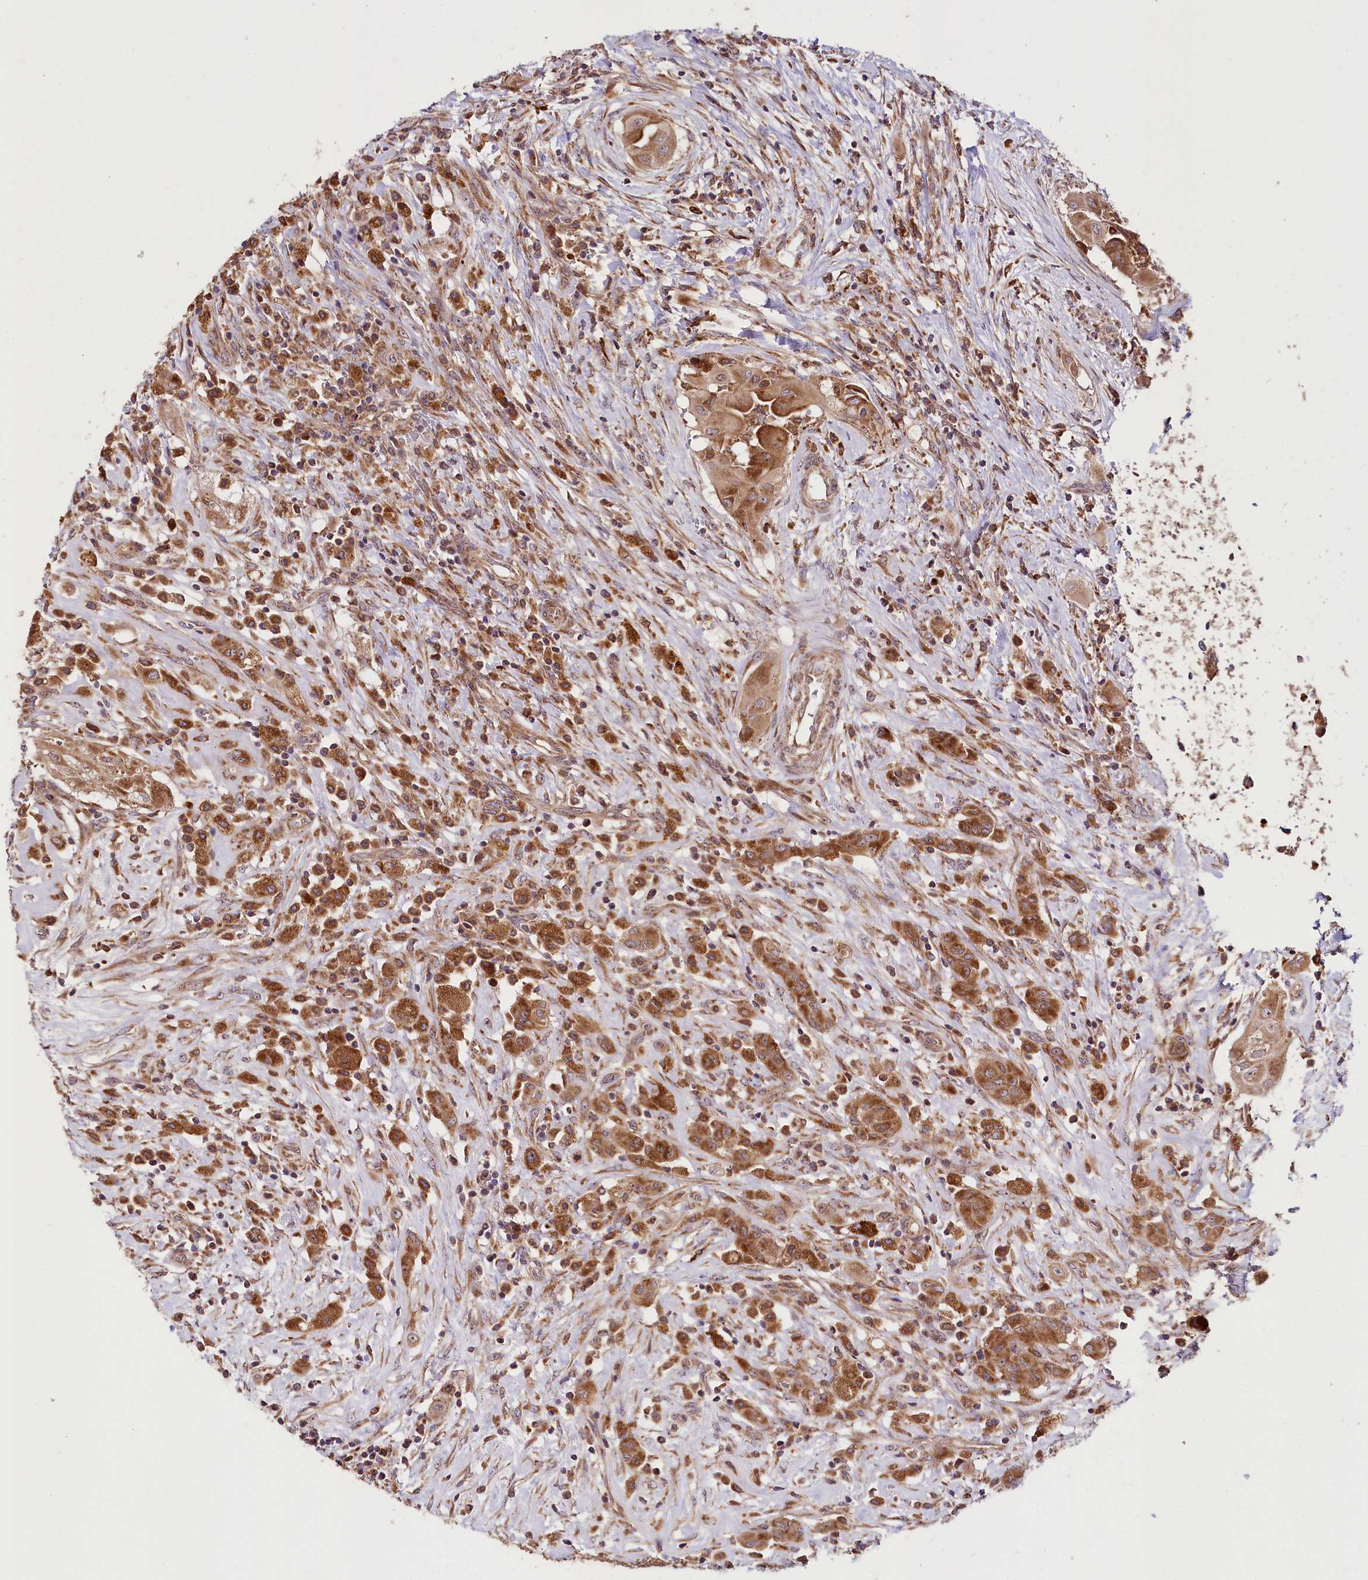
{"staining": {"intensity": "strong", "quantity": ">75%", "location": "cytoplasmic/membranous"}, "tissue": "thyroid cancer", "cell_type": "Tumor cells", "image_type": "cancer", "snomed": [{"axis": "morphology", "description": "Papillary adenocarcinoma, NOS"}, {"axis": "topography", "description": "Thyroid gland"}], "caption": "Tumor cells demonstrate high levels of strong cytoplasmic/membranous positivity in approximately >75% of cells in thyroid papillary adenocarcinoma. The protein of interest is shown in brown color, while the nuclei are stained blue.", "gene": "RAB7A", "patient": {"sex": "female", "age": 59}}